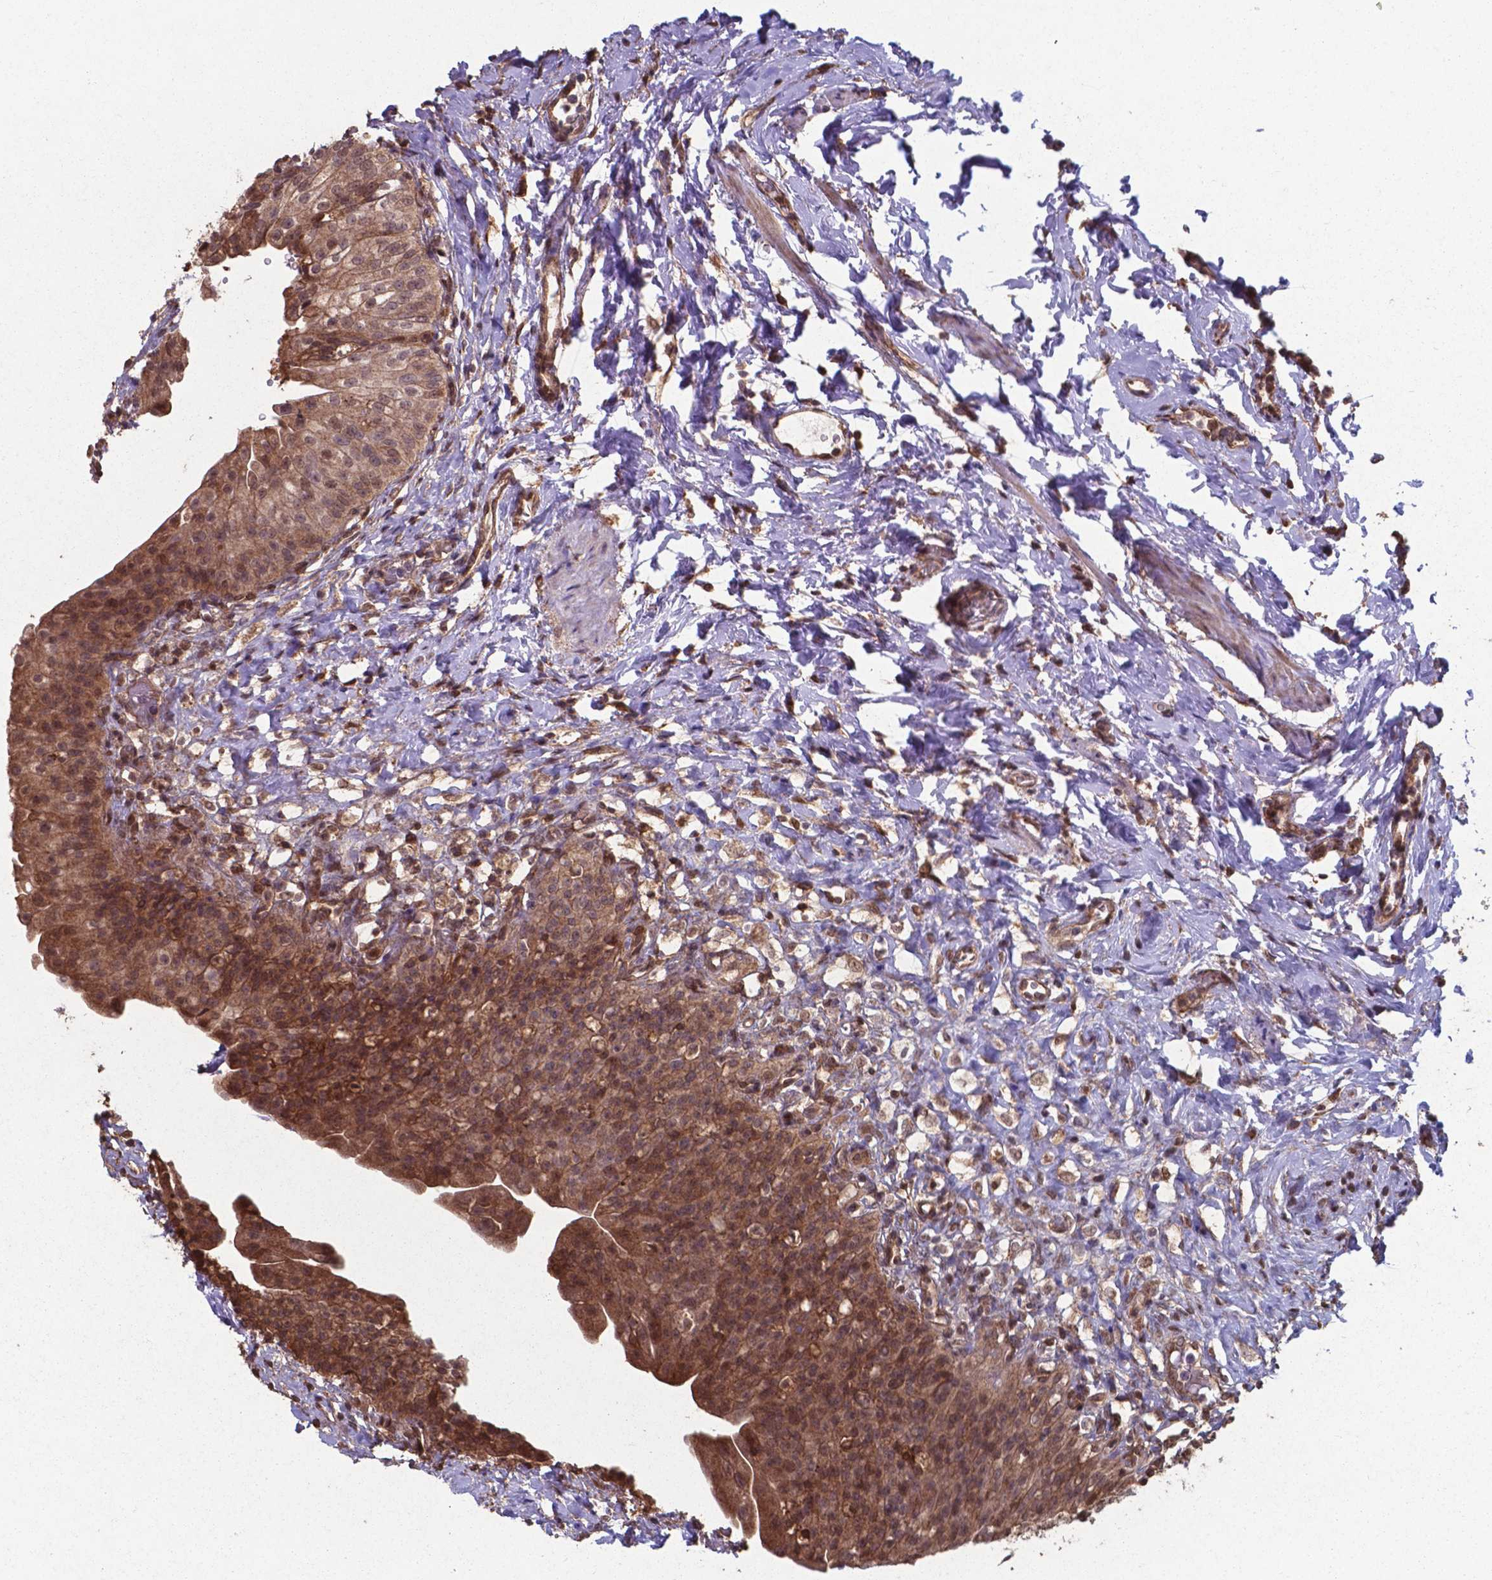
{"staining": {"intensity": "moderate", "quantity": ">75%", "location": "cytoplasmic/membranous,nuclear"}, "tissue": "urinary bladder", "cell_type": "Urothelial cells", "image_type": "normal", "snomed": [{"axis": "morphology", "description": "Normal tissue, NOS"}, {"axis": "topography", "description": "Urinary bladder"}], "caption": "Approximately >75% of urothelial cells in benign urinary bladder demonstrate moderate cytoplasmic/membranous,nuclear protein staining as visualized by brown immunohistochemical staining.", "gene": "CHP2", "patient": {"sex": "male", "age": 76}}